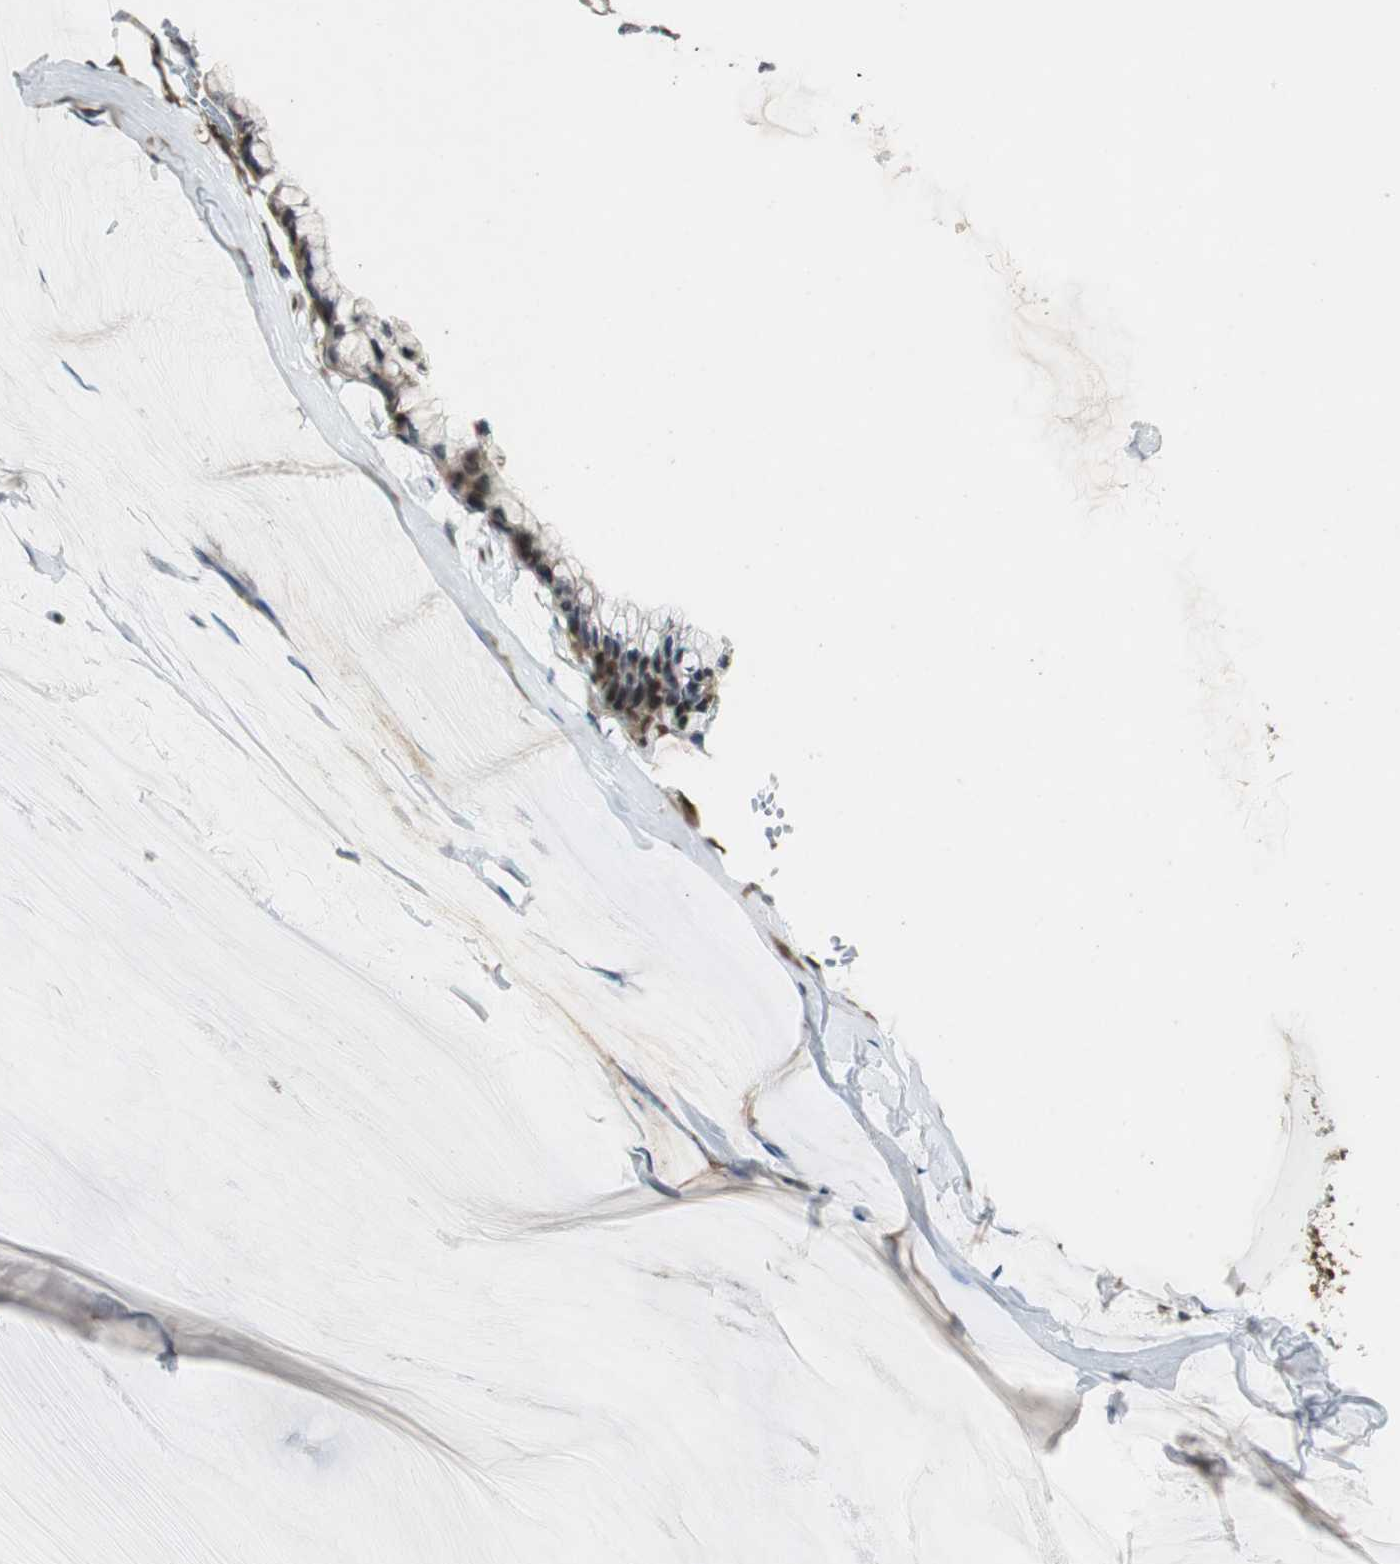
{"staining": {"intensity": "moderate", "quantity": ">75%", "location": "cytoplasmic/membranous,nuclear"}, "tissue": "ovarian cancer", "cell_type": "Tumor cells", "image_type": "cancer", "snomed": [{"axis": "morphology", "description": "Cystadenocarcinoma, mucinous, NOS"}, {"axis": "topography", "description": "Ovary"}], "caption": "Human ovarian cancer (mucinous cystadenocarcinoma) stained for a protein (brown) displays moderate cytoplasmic/membranous and nuclear positive staining in approximately >75% of tumor cells.", "gene": "PPP1R13B", "patient": {"sex": "female", "age": 39}}